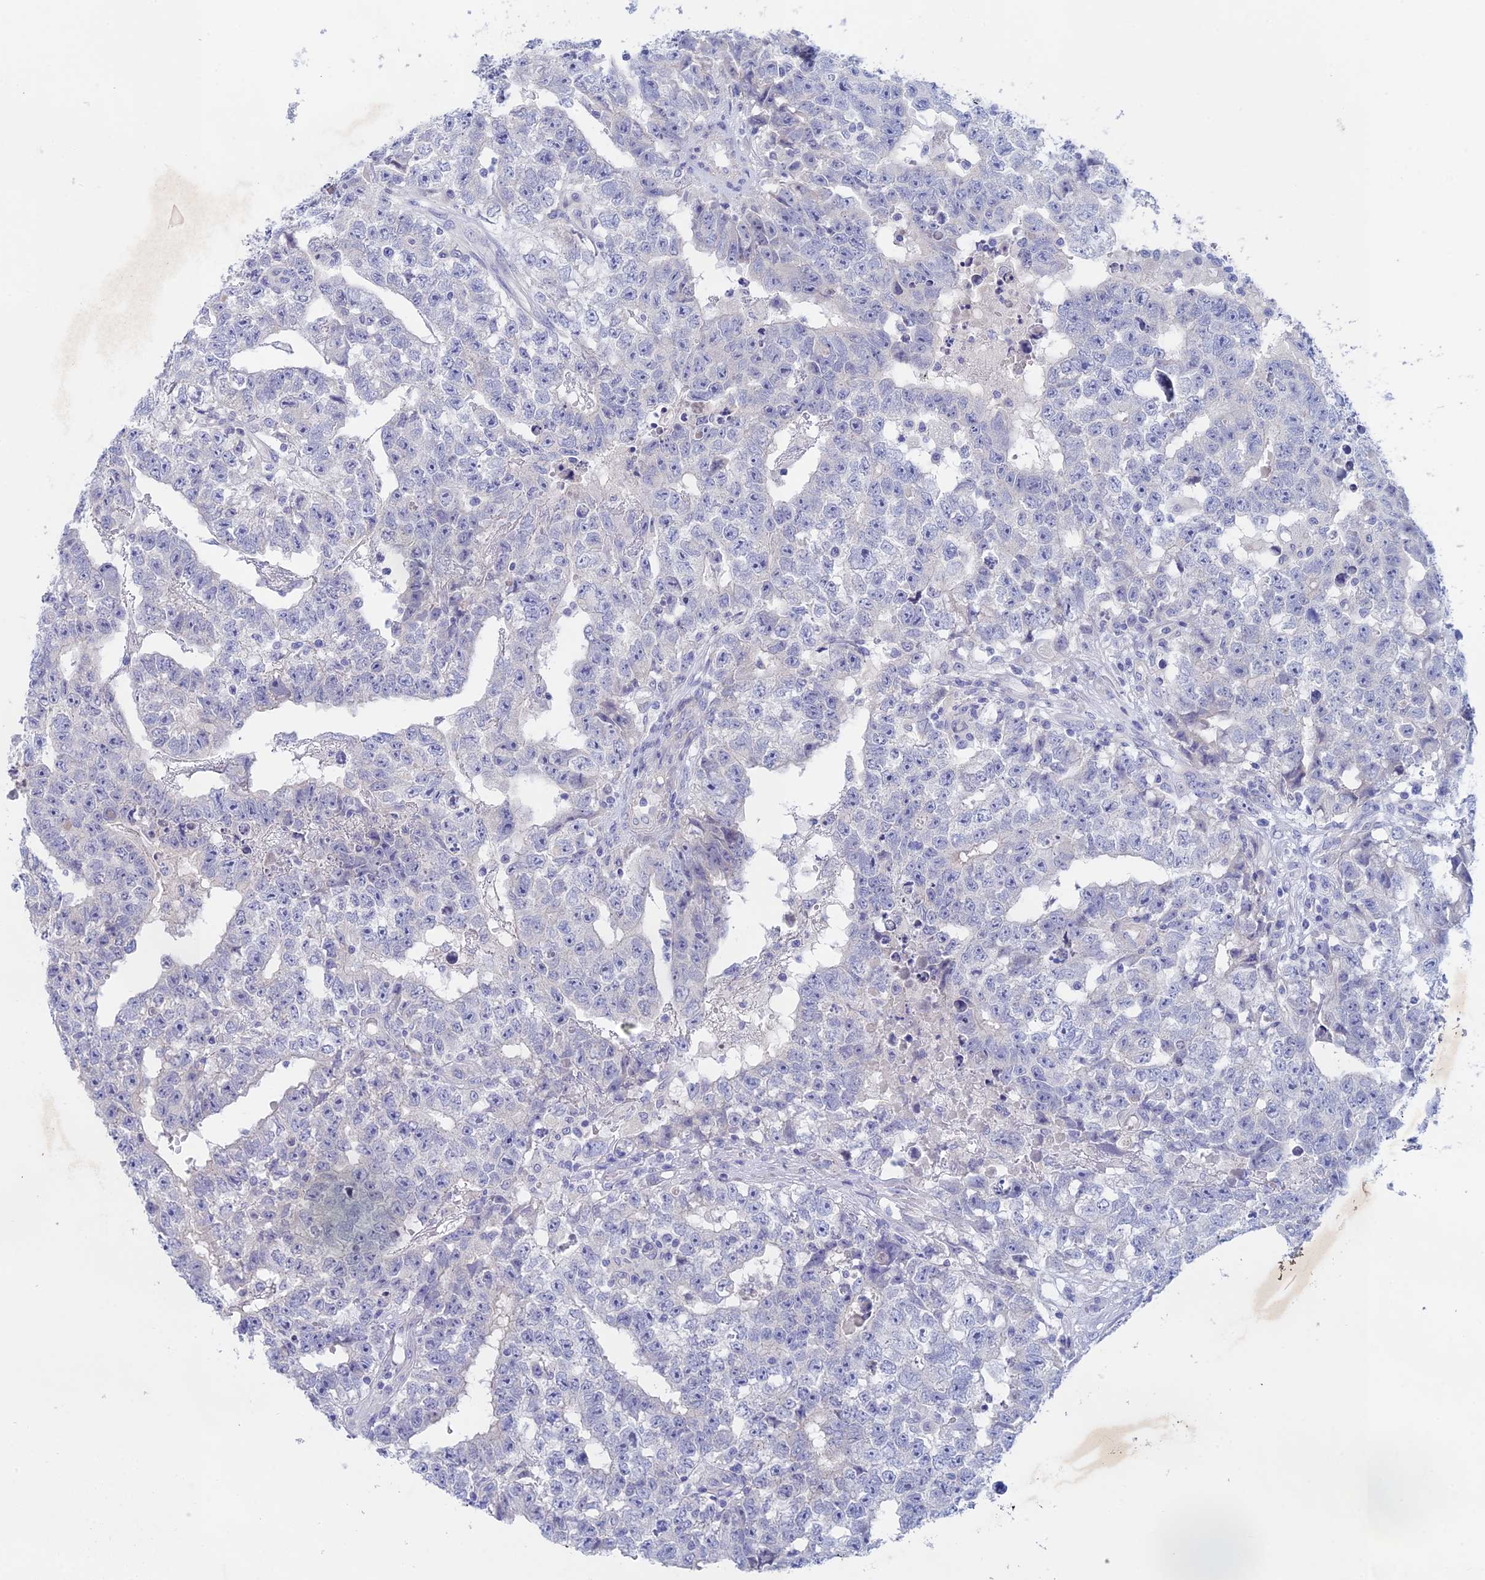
{"staining": {"intensity": "negative", "quantity": "none", "location": "none"}, "tissue": "testis cancer", "cell_type": "Tumor cells", "image_type": "cancer", "snomed": [{"axis": "morphology", "description": "Carcinoma, Embryonal, NOS"}, {"axis": "topography", "description": "Testis"}], "caption": "Immunohistochemical staining of human testis cancer (embryonal carcinoma) reveals no significant expression in tumor cells.", "gene": "BTBD19", "patient": {"sex": "male", "age": 25}}